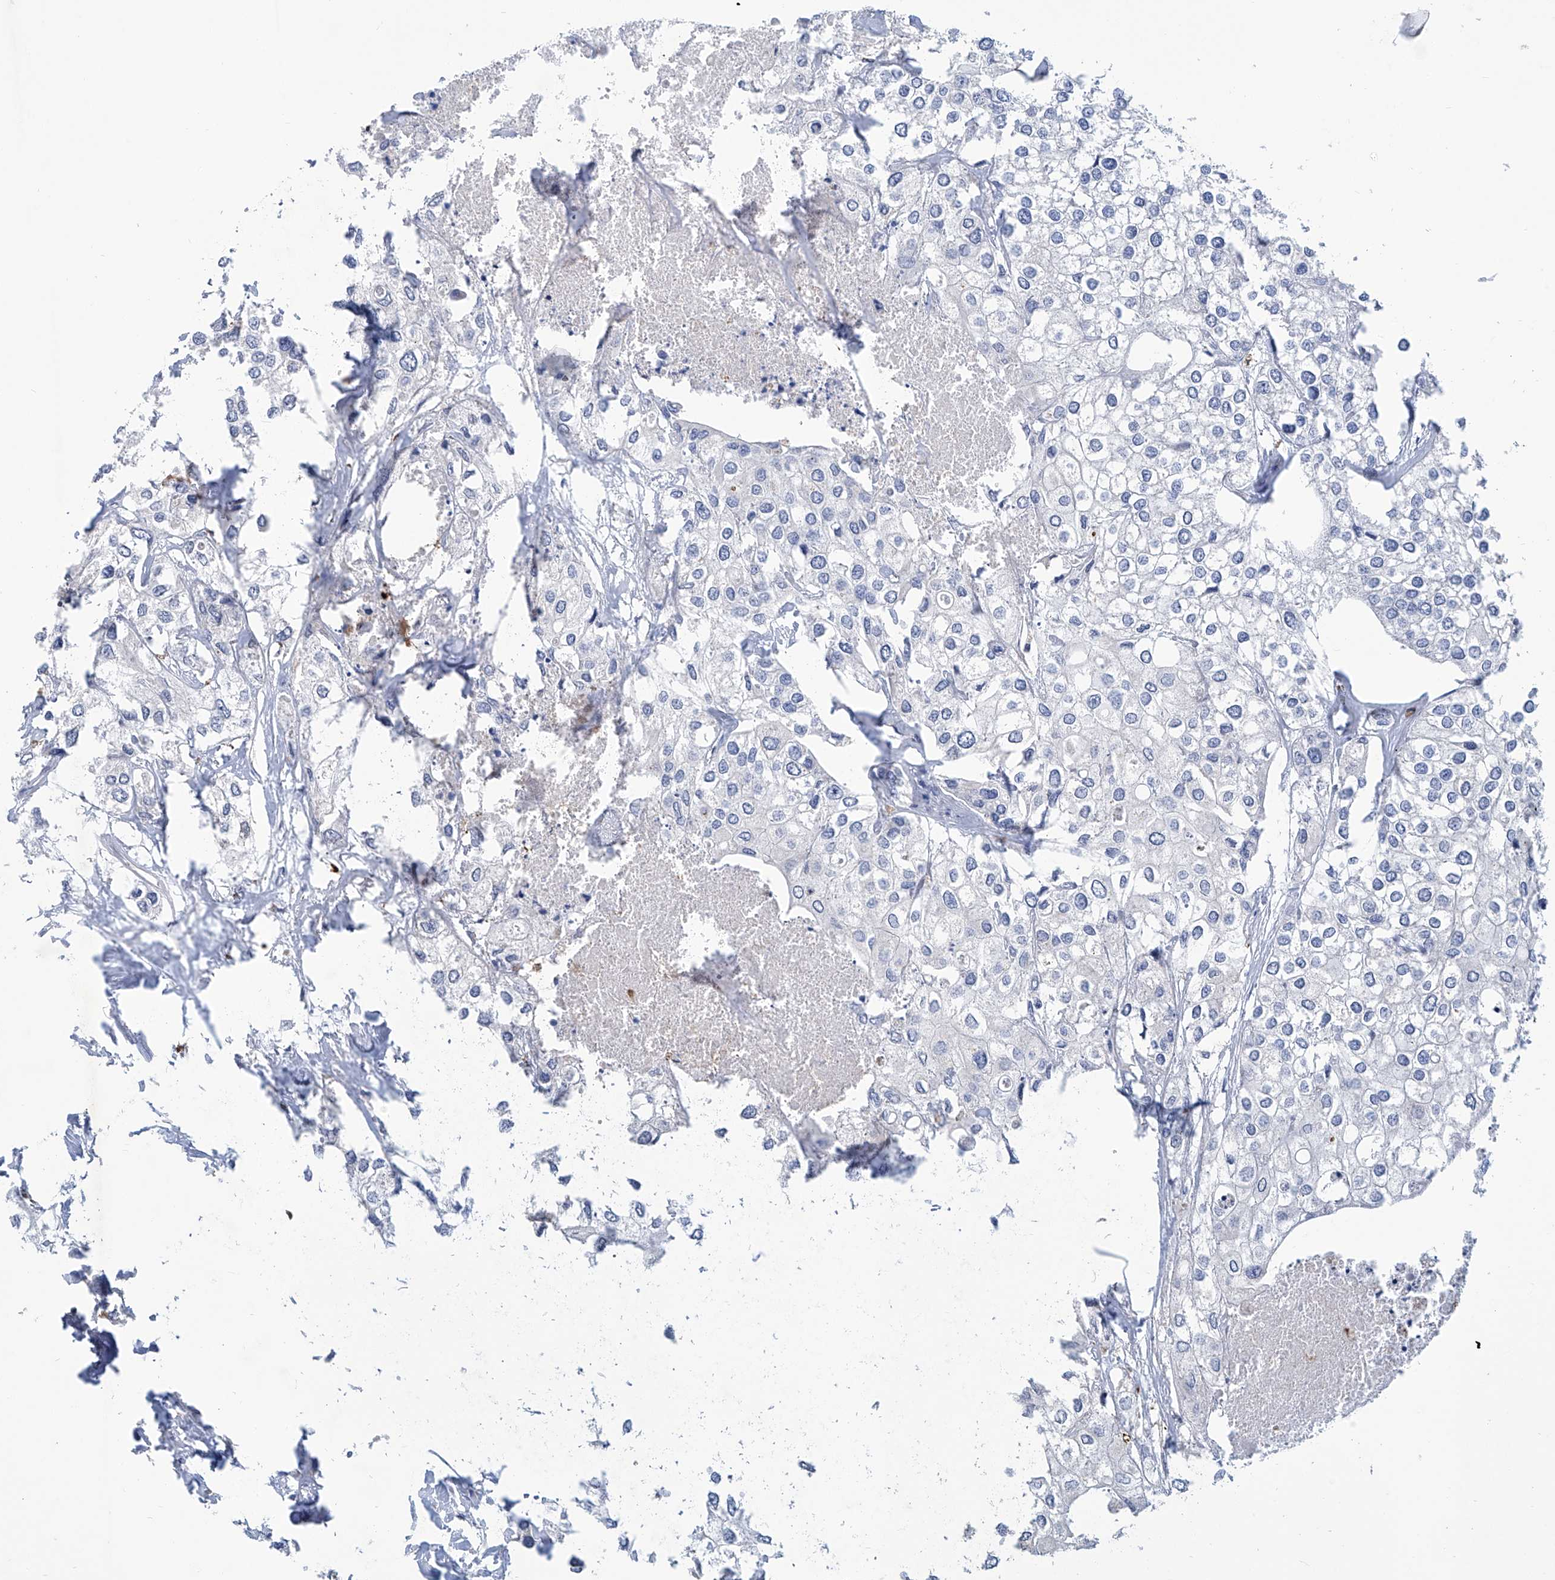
{"staining": {"intensity": "negative", "quantity": "none", "location": "none"}, "tissue": "urothelial cancer", "cell_type": "Tumor cells", "image_type": "cancer", "snomed": [{"axis": "morphology", "description": "Urothelial carcinoma, High grade"}, {"axis": "topography", "description": "Urinary bladder"}], "caption": "This photomicrograph is of urothelial carcinoma (high-grade) stained with immunohistochemistry to label a protein in brown with the nuclei are counter-stained blue. There is no positivity in tumor cells.", "gene": "TNN", "patient": {"sex": "male", "age": 64}}